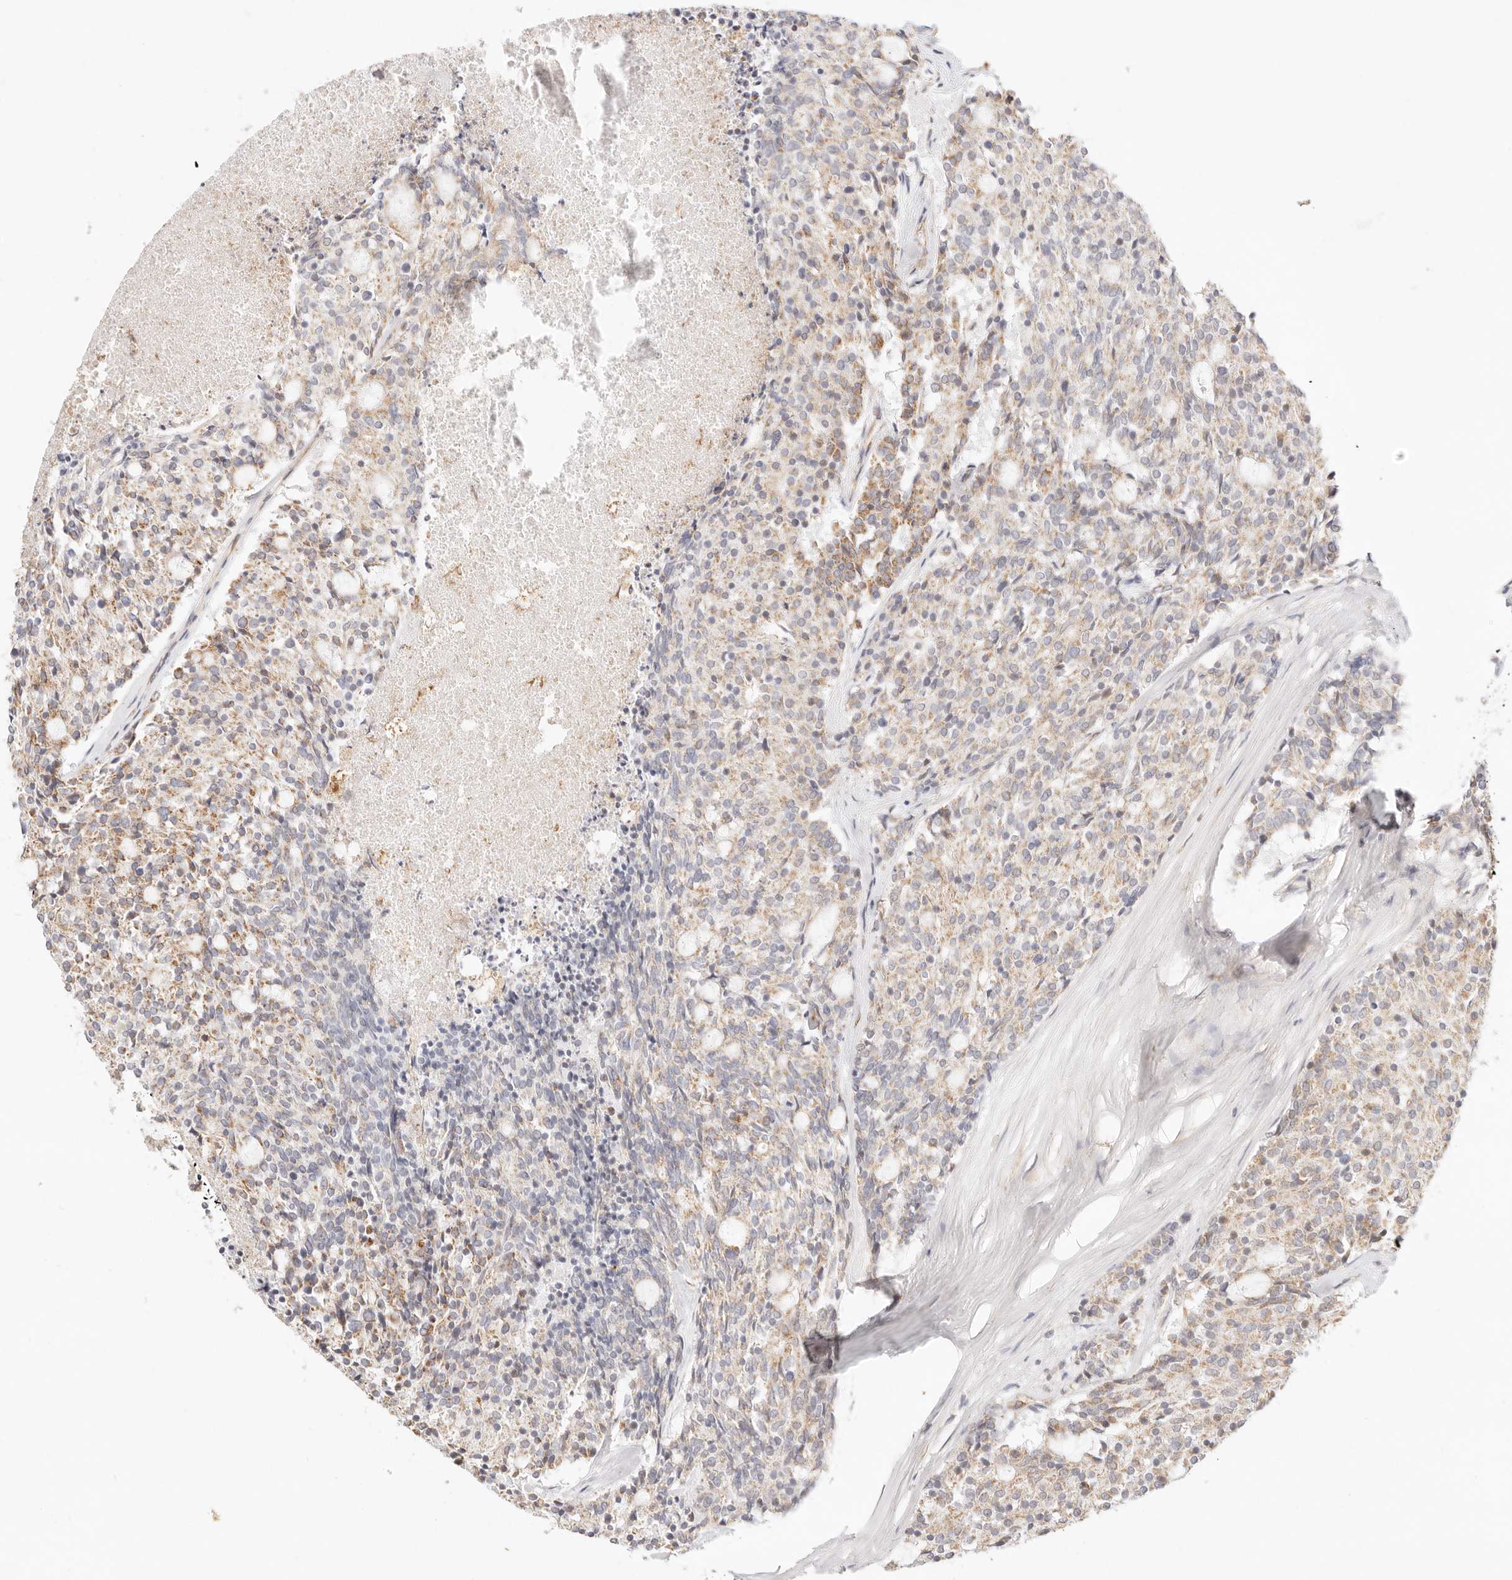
{"staining": {"intensity": "weak", "quantity": ">75%", "location": "cytoplasmic/membranous"}, "tissue": "carcinoid", "cell_type": "Tumor cells", "image_type": "cancer", "snomed": [{"axis": "morphology", "description": "Carcinoid, malignant, NOS"}, {"axis": "topography", "description": "Pancreas"}], "caption": "DAB (3,3'-diaminobenzidine) immunohistochemical staining of human carcinoid shows weak cytoplasmic/membranous protein staining in approximately >75% of tumor cells.", "gene": "ZC3H11A", "patient": {"sex": "female", "age": 54}}